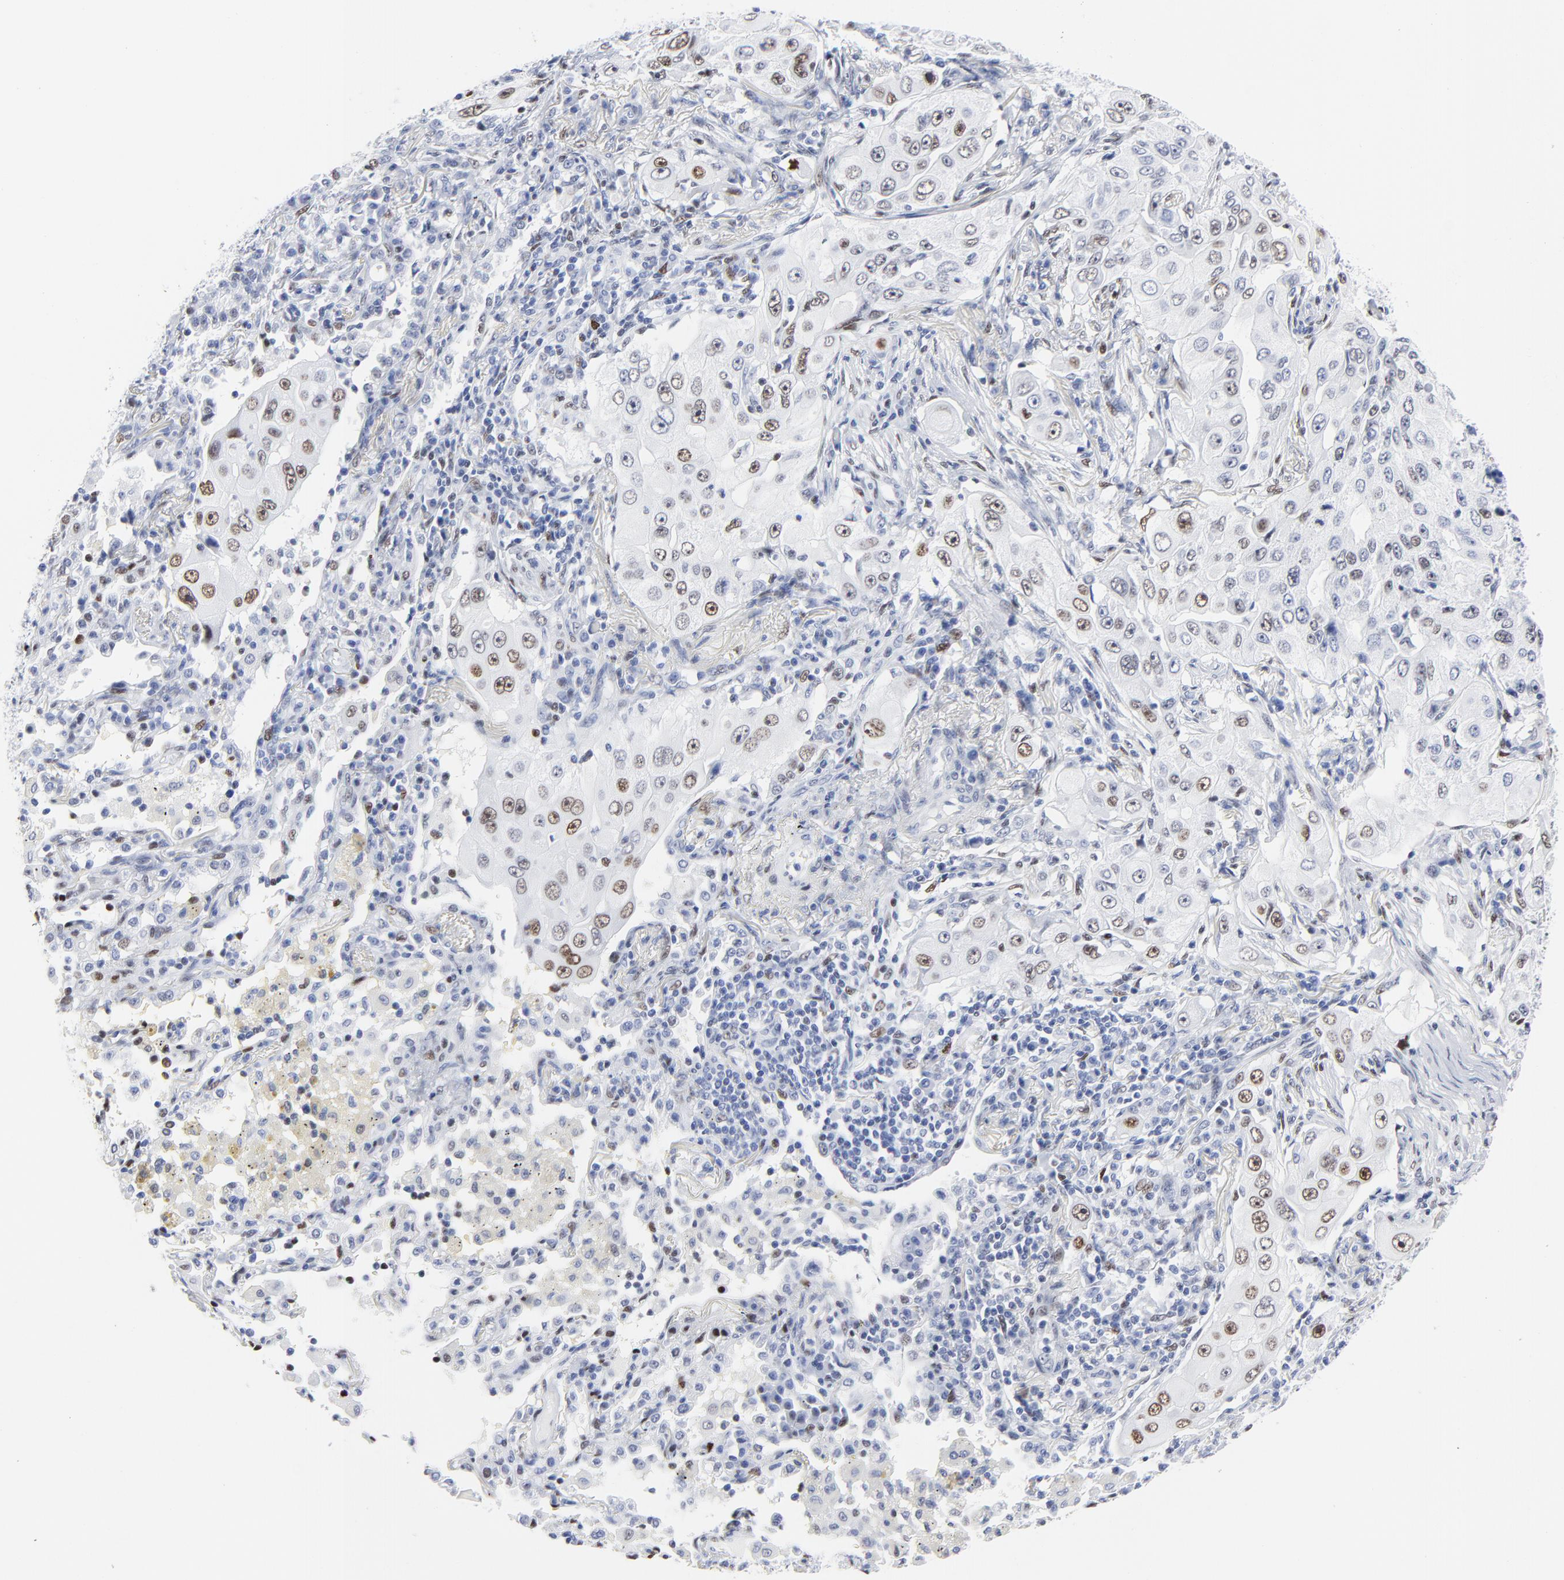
{"staining": {"intensity": "moderate", "quantity": "25%-75%", "location": "nuclear"}, "tissue": "lung cancer", "cell_type": "Tumor cells", "image_type": "cancer", "snomed": [{"axis": "morphology", "description": "Adenocarcinoma, NOS"}, {"axis": "topography", "description": "Lung"}], "caption": "The histopathology image demonstrates staining of lung cancer, revealing moderate nuclear protein positivity (brown color) within tumor cells.", "gene": "JUN", "patient": {"sex": "male", "age": 84}}